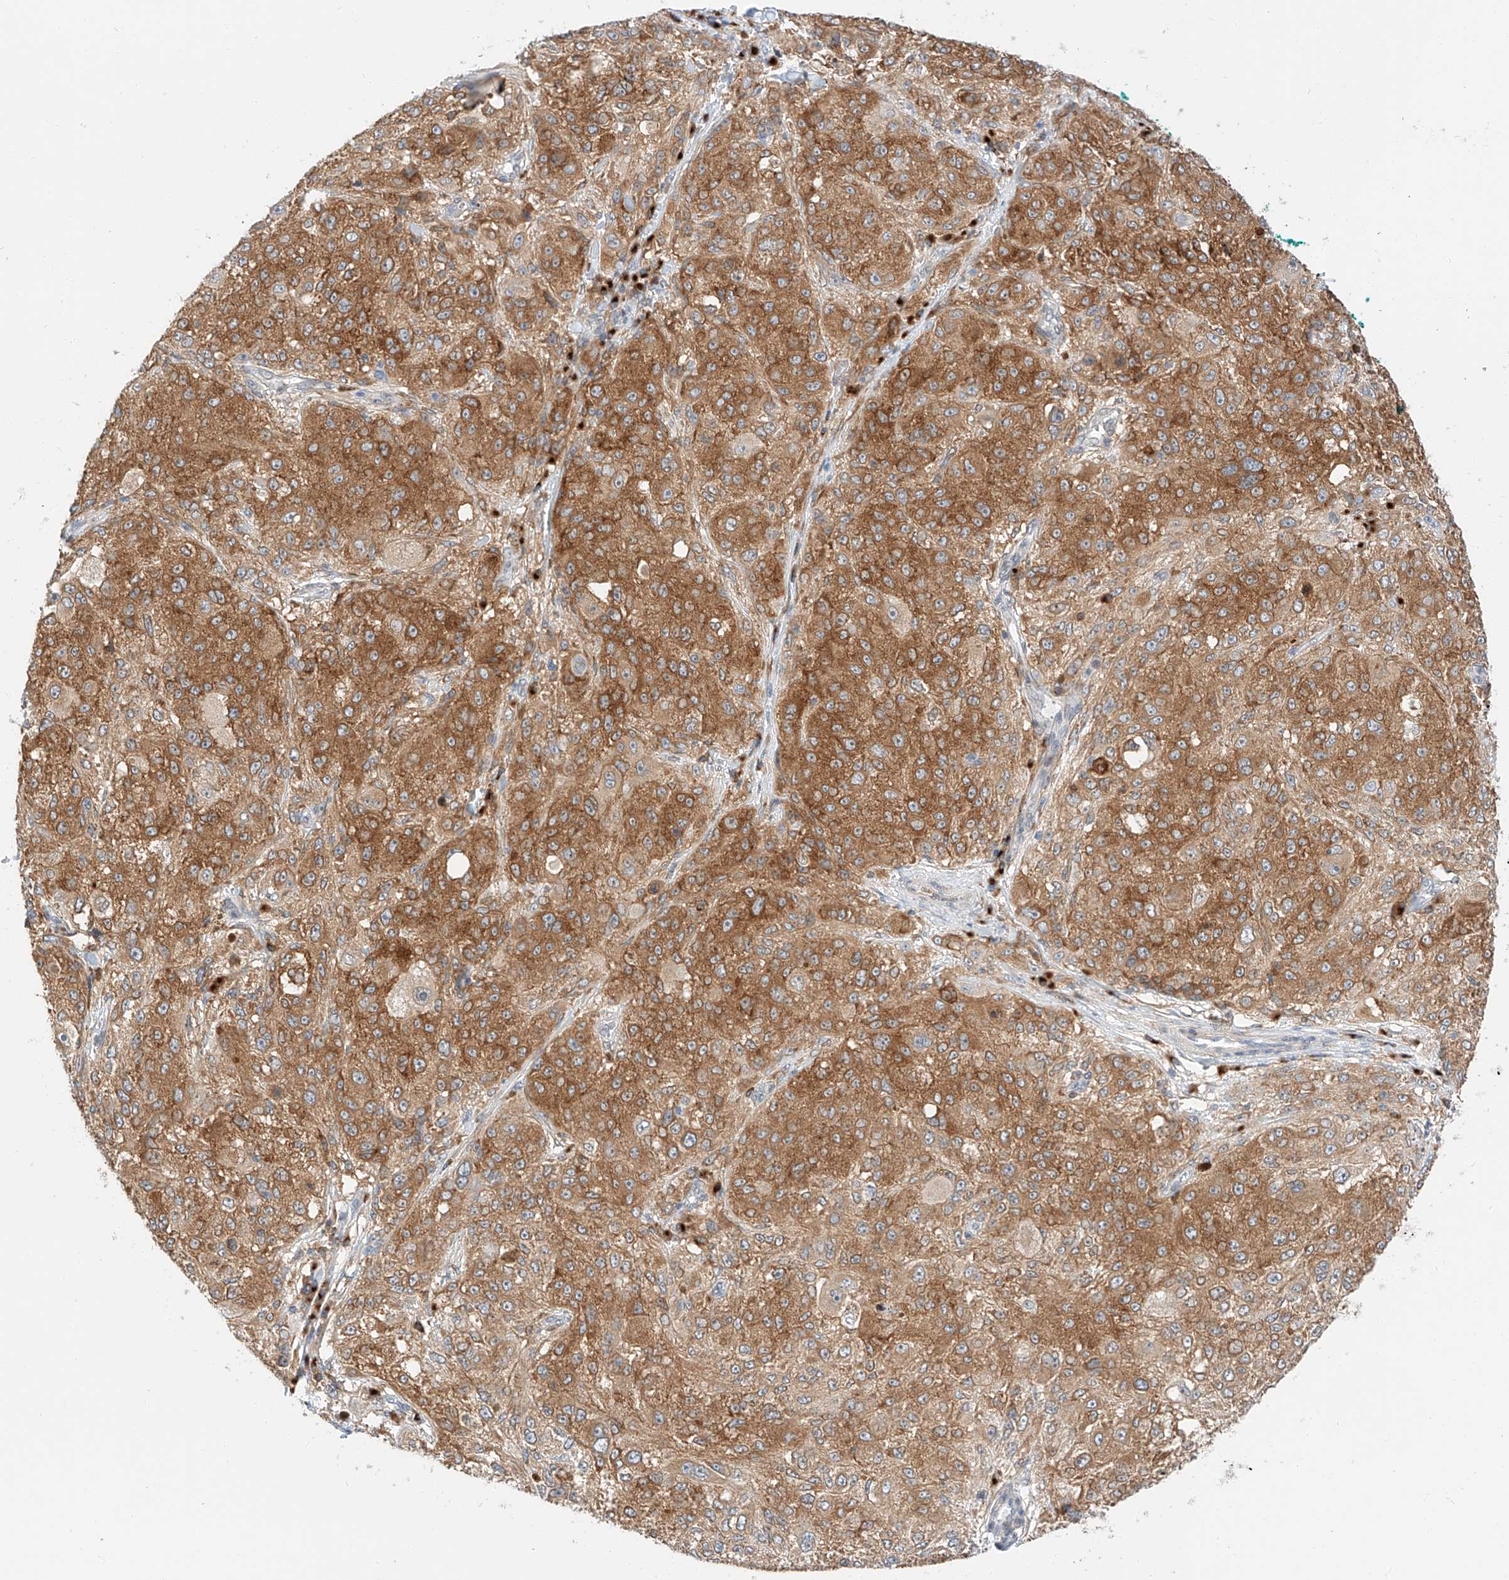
{"staining": {"intensity": "moderate", "quantity": ">75%", "location": "cytoplasmic/membranous"}, "tissue": "melanoma", "cell_type": "Tumor cells", "image_type": "cancer", "snomed": [{"axis": "morphology", "description": "Necrosis, NOS"}, {"axis": "morphology", "description": "Malignant melanoma, NOS"}, {"axis": "topography", "description": "Skin"}], "caption": "An immunohistochemistry histopathology image of neoplastic tissue is shown. Protein staining in brown shows moderate cytoplasmic/membranous positivity in malignant melanoma within tumor cells.", "gene": "CARMIL1", "patient": {"sex": "female", "age": 87}}